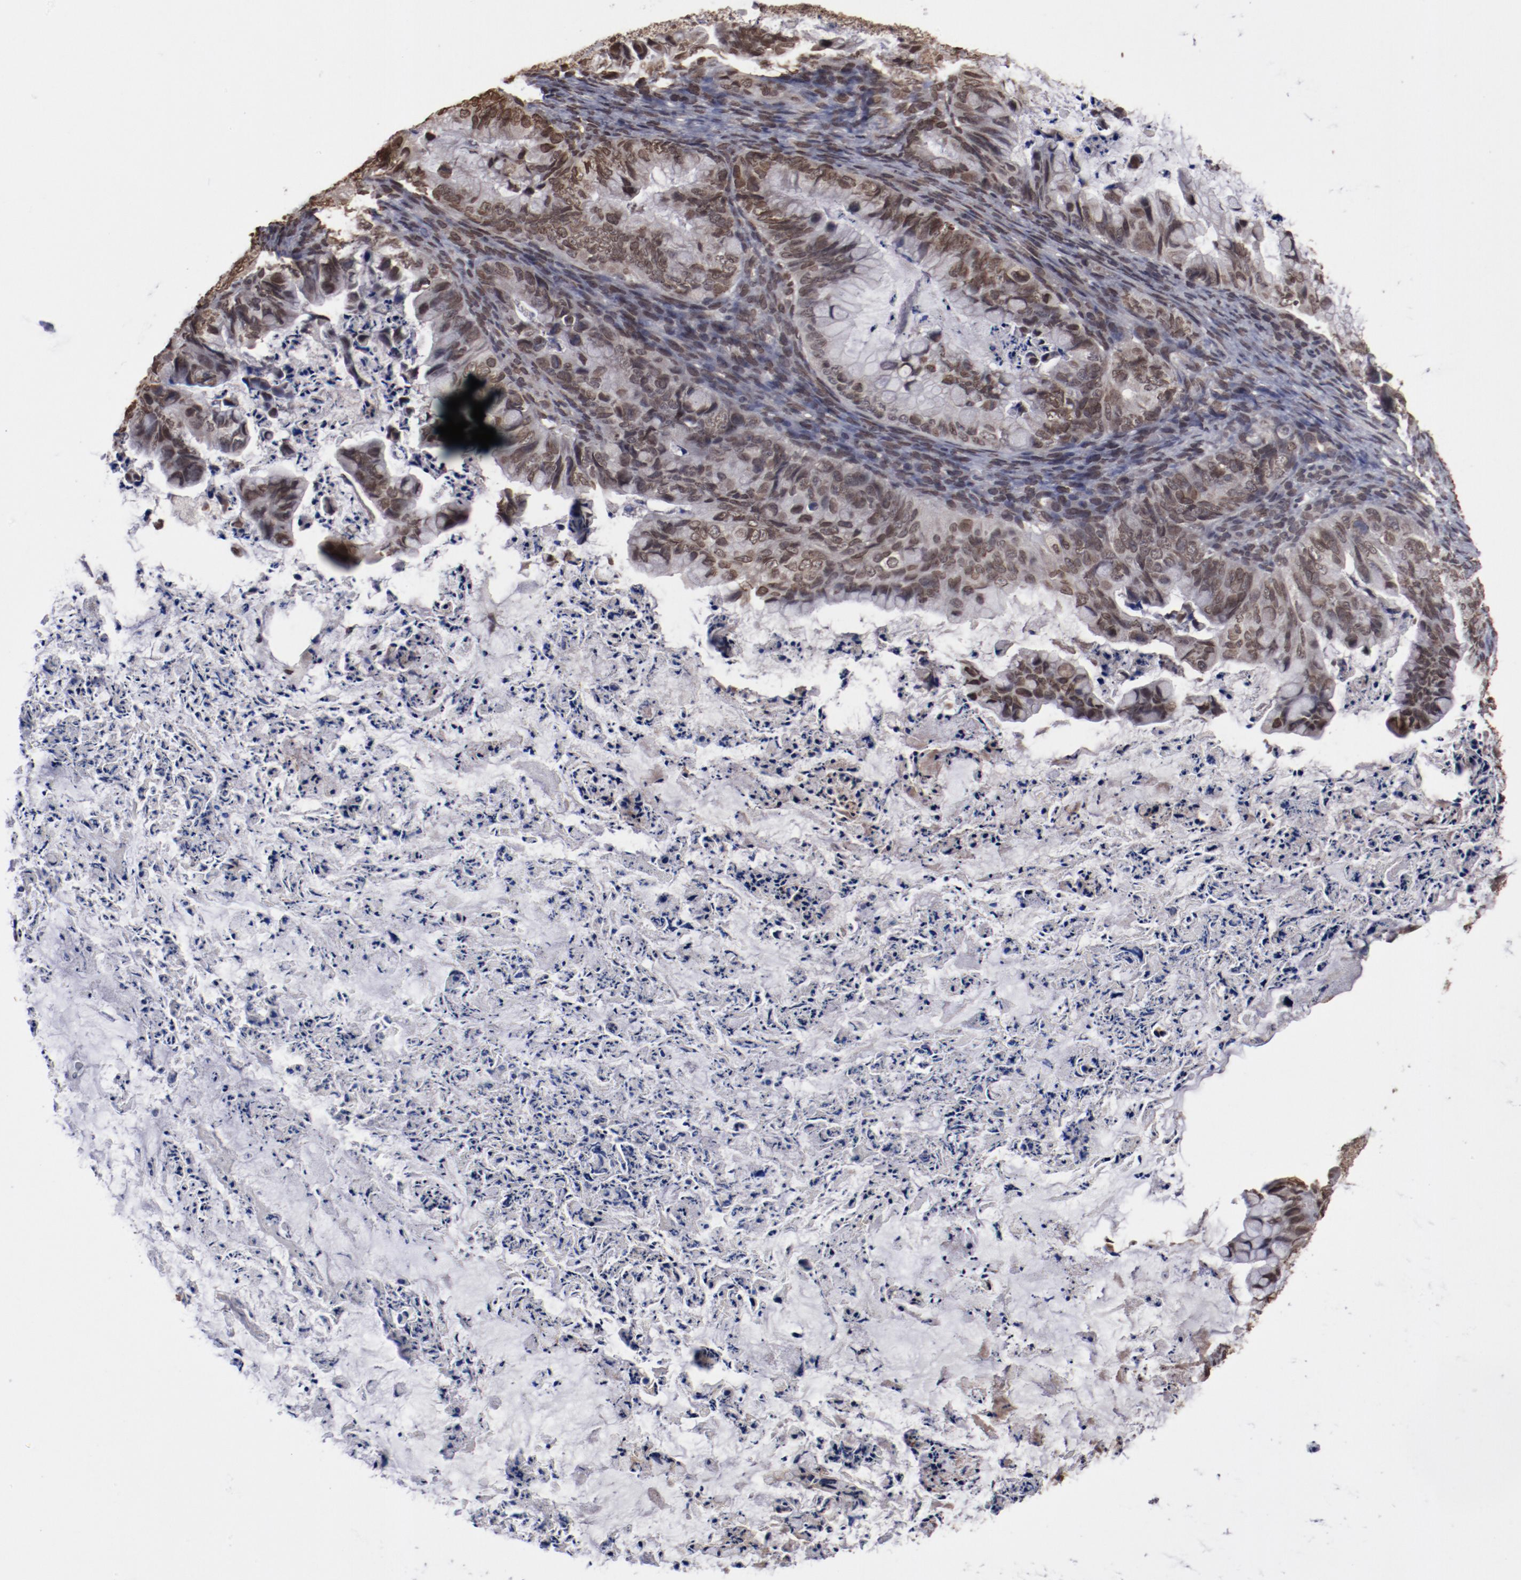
{"staining": {"intensity": "moderate", "quantity": ">75%", "location": "nuclear"}, "tissue": "ovarian cancer", "cell_type": "Tumor cells", "image_type": "cancer", "snomed": [{"axis": "morphology", "description": "Cystadenocarcinoma, mucinous, NOS"}, {"axis": "topography", "description": "Ovary"}], "caption": "Tumor cells show moderate nuclear staining in about >75% of cells in ovarian cancer (mucinous cystadenocarcinoma). The staining was performed using DAB, with brown indicating positive protein expression. Nuclei are stained blue with hematoxylin.", "gene": "AKT1", "patient": {"sex": "female", "age": 36}}